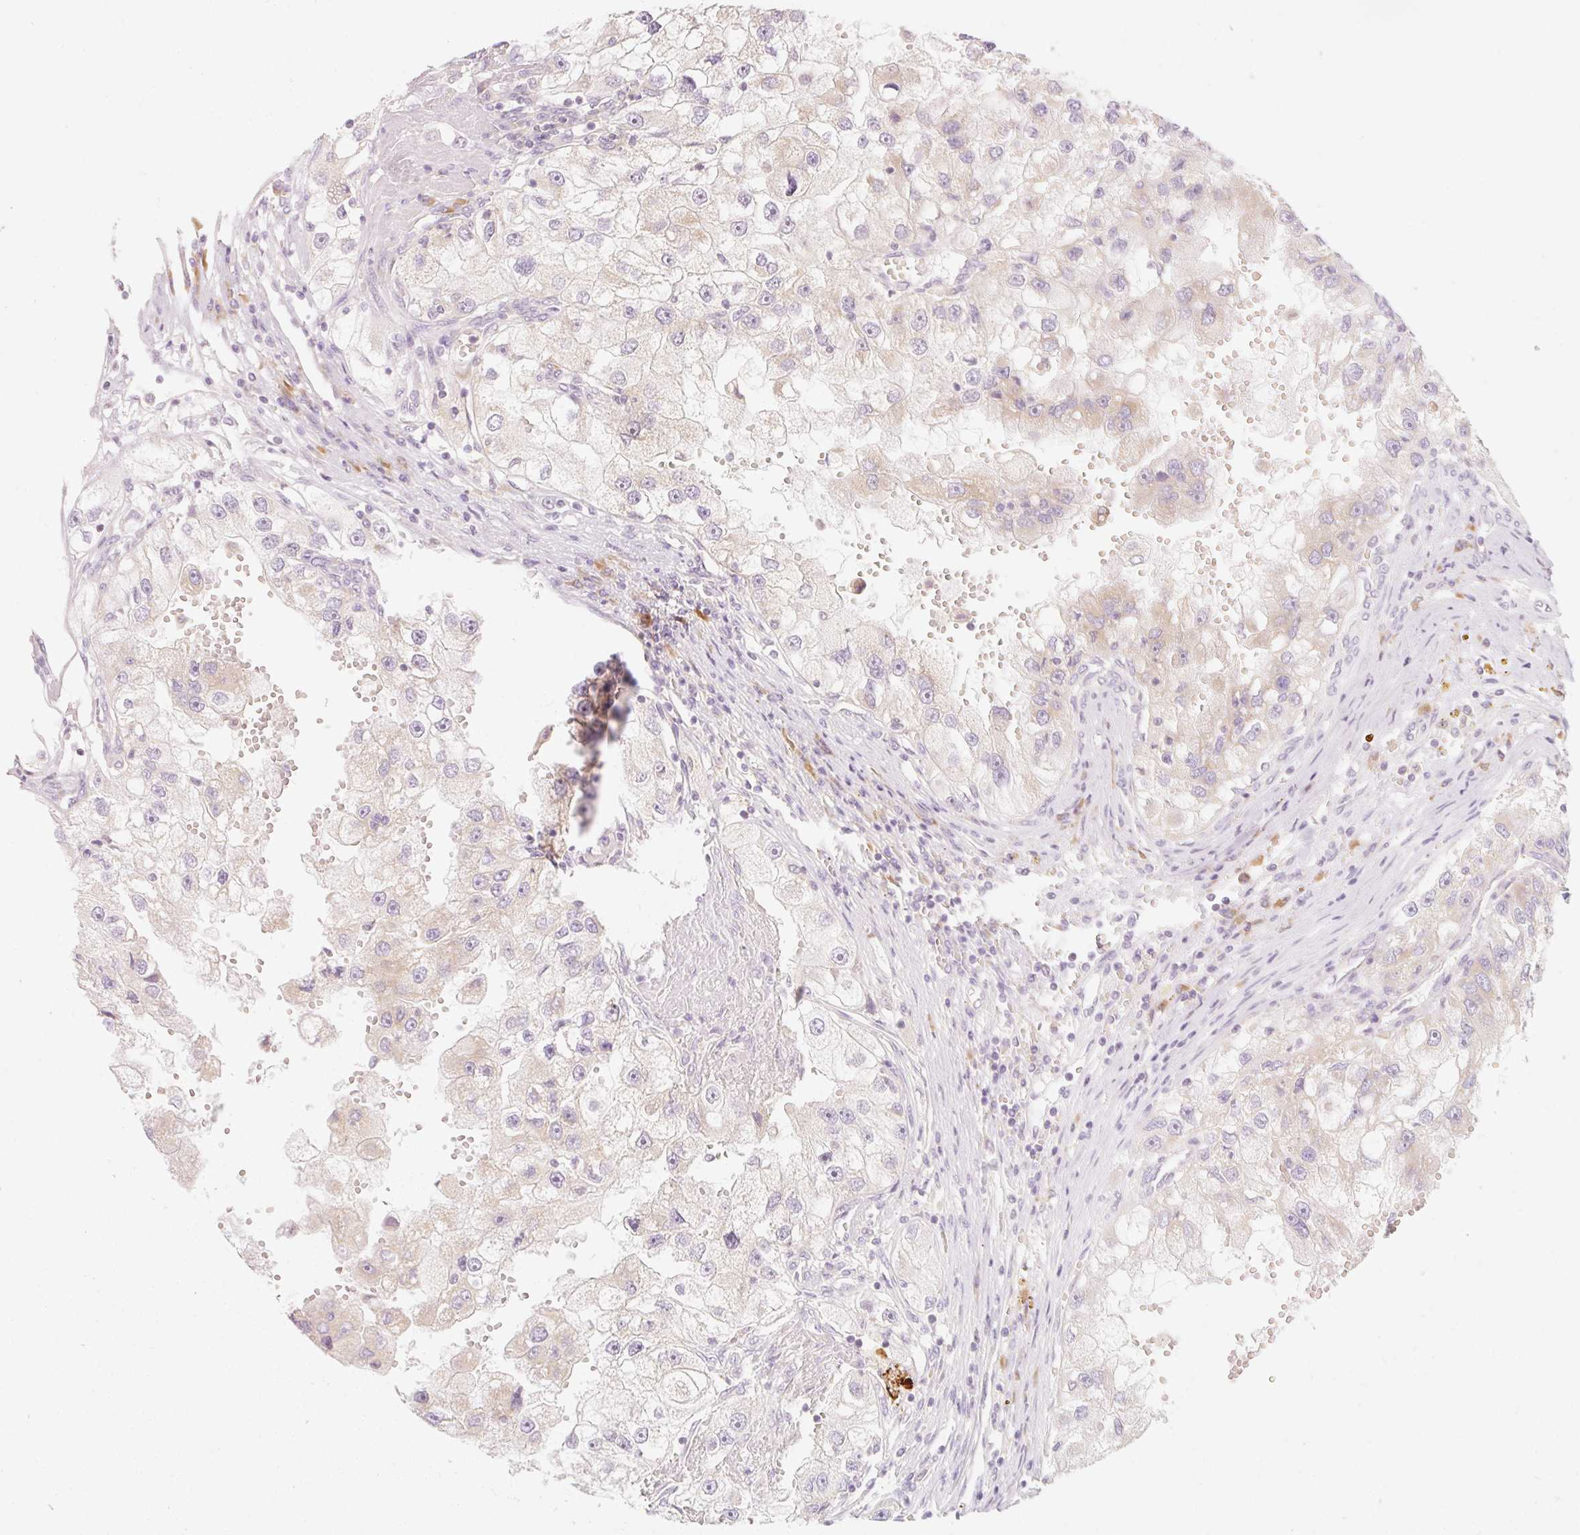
{"staining": {"intensity": "weak", "quantity": "<25%", "location": "cytoplasmic/membranous"}, "tissue": "renal cancer", "cell_type": "Tumor cells", "image_type": "cancer", "snomed": [{"axis": "morphology", "description": "Adenocarcinoma, NOS"}, {"axis": "topography", "description": "Kidney"}], "caption": "Immunohistochemical staining of human renal adenocarcinoma demonstrates no significant staining in tumor cells. (Brightfield microscopy of DAB (3,3'-diaminobenzidine) IHC at high magnification).", "gene": "MYO1D", "patient": {"sex": "male", "age": 63}}